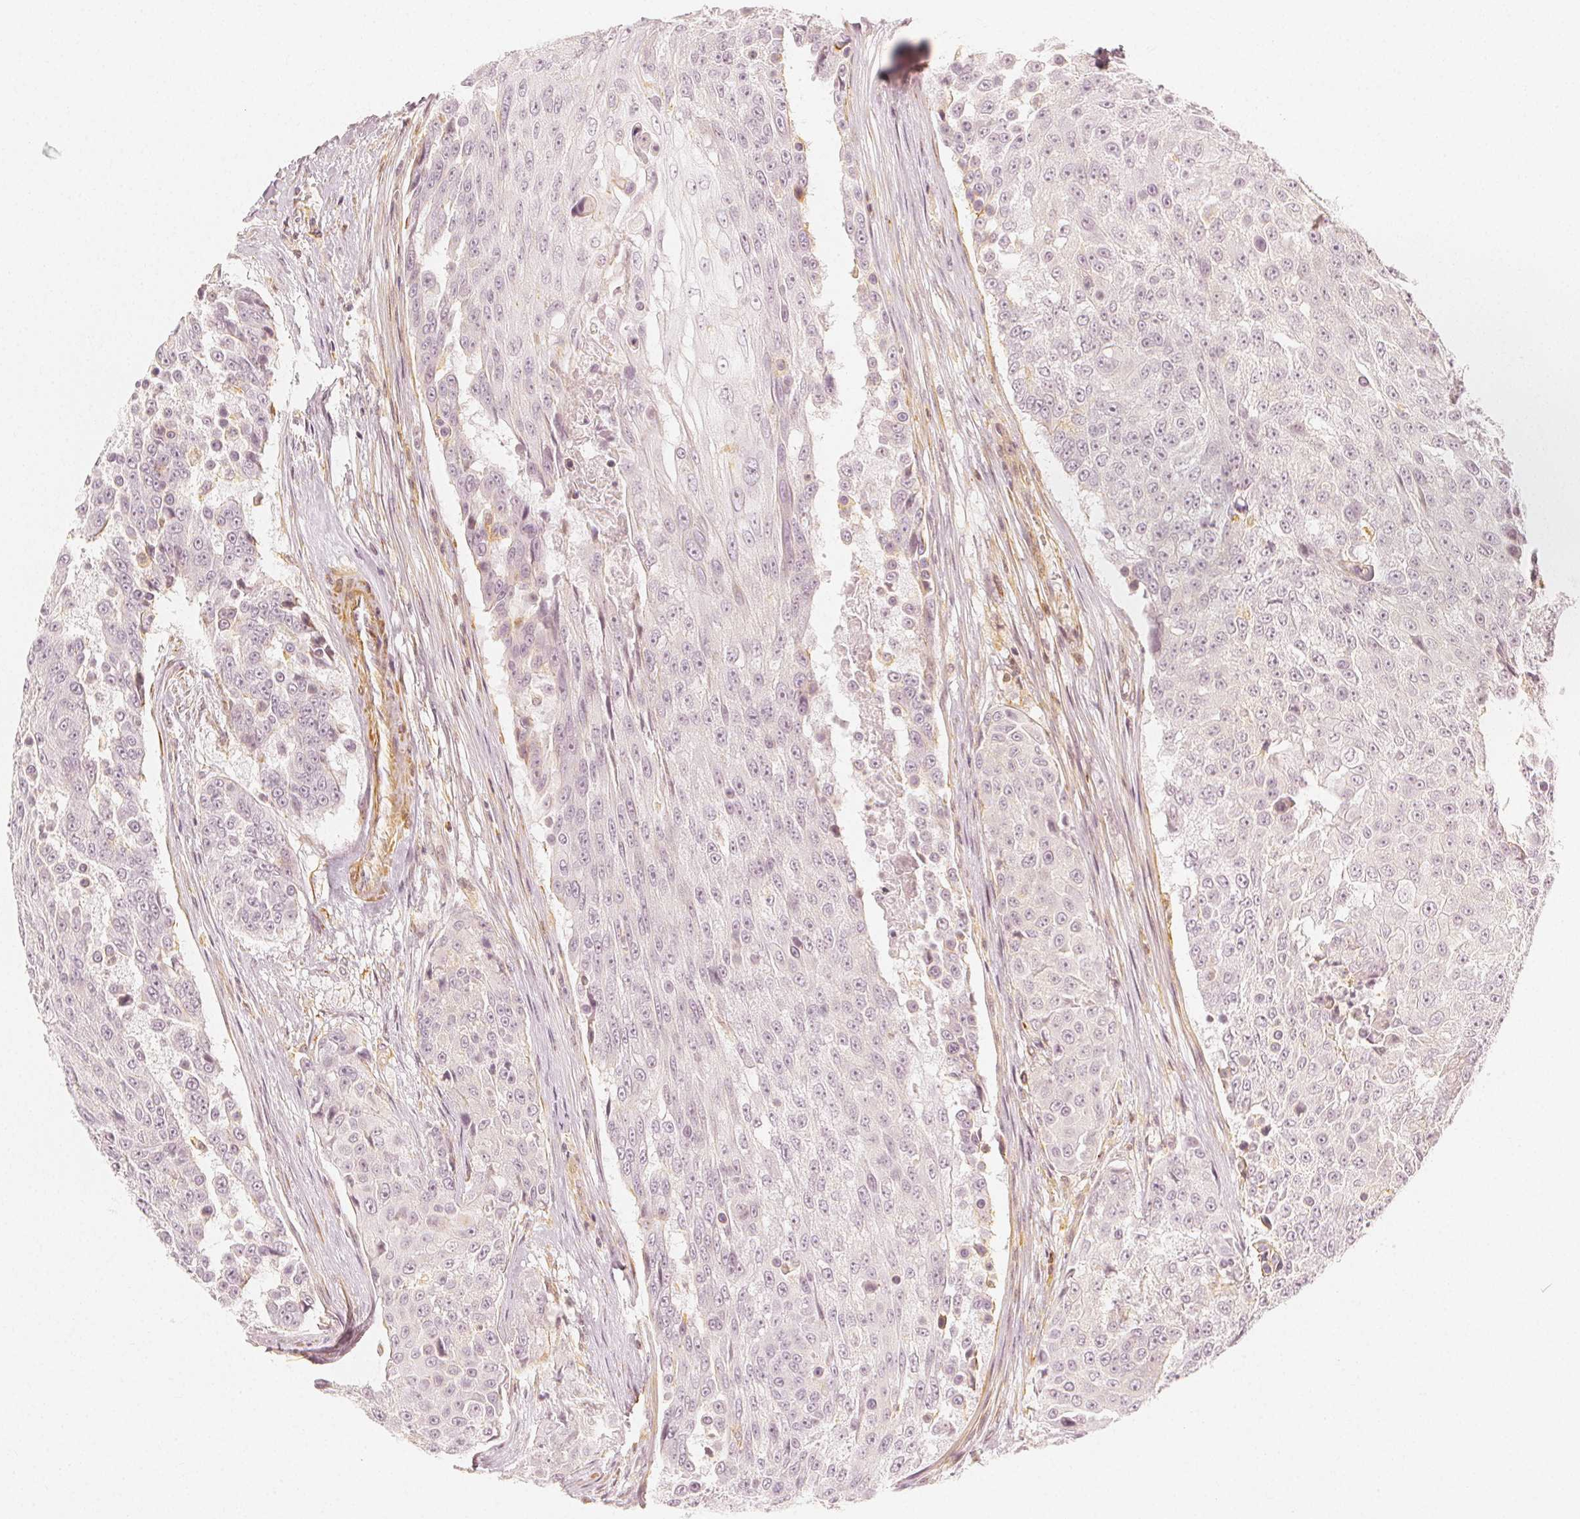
{"staining": {"intensity": "negative", "quantity": "none", "location": "none"}, "tissue": "urothelial cancer", "cell_type": "Tumor cells", "image_type": "cancer", "snomed": [{"axis": "morphology", "description": "Urothelial carcinoma, High grade"}, {"axis": "topography", "description": "Urinary bladder"}], "caption": "A micrograph of human high-grade urothelial carcinoma is negative for staining in tumor cells.", "gene": "ARHGAP26", "patient": {"sex": "female", "age": 63}}